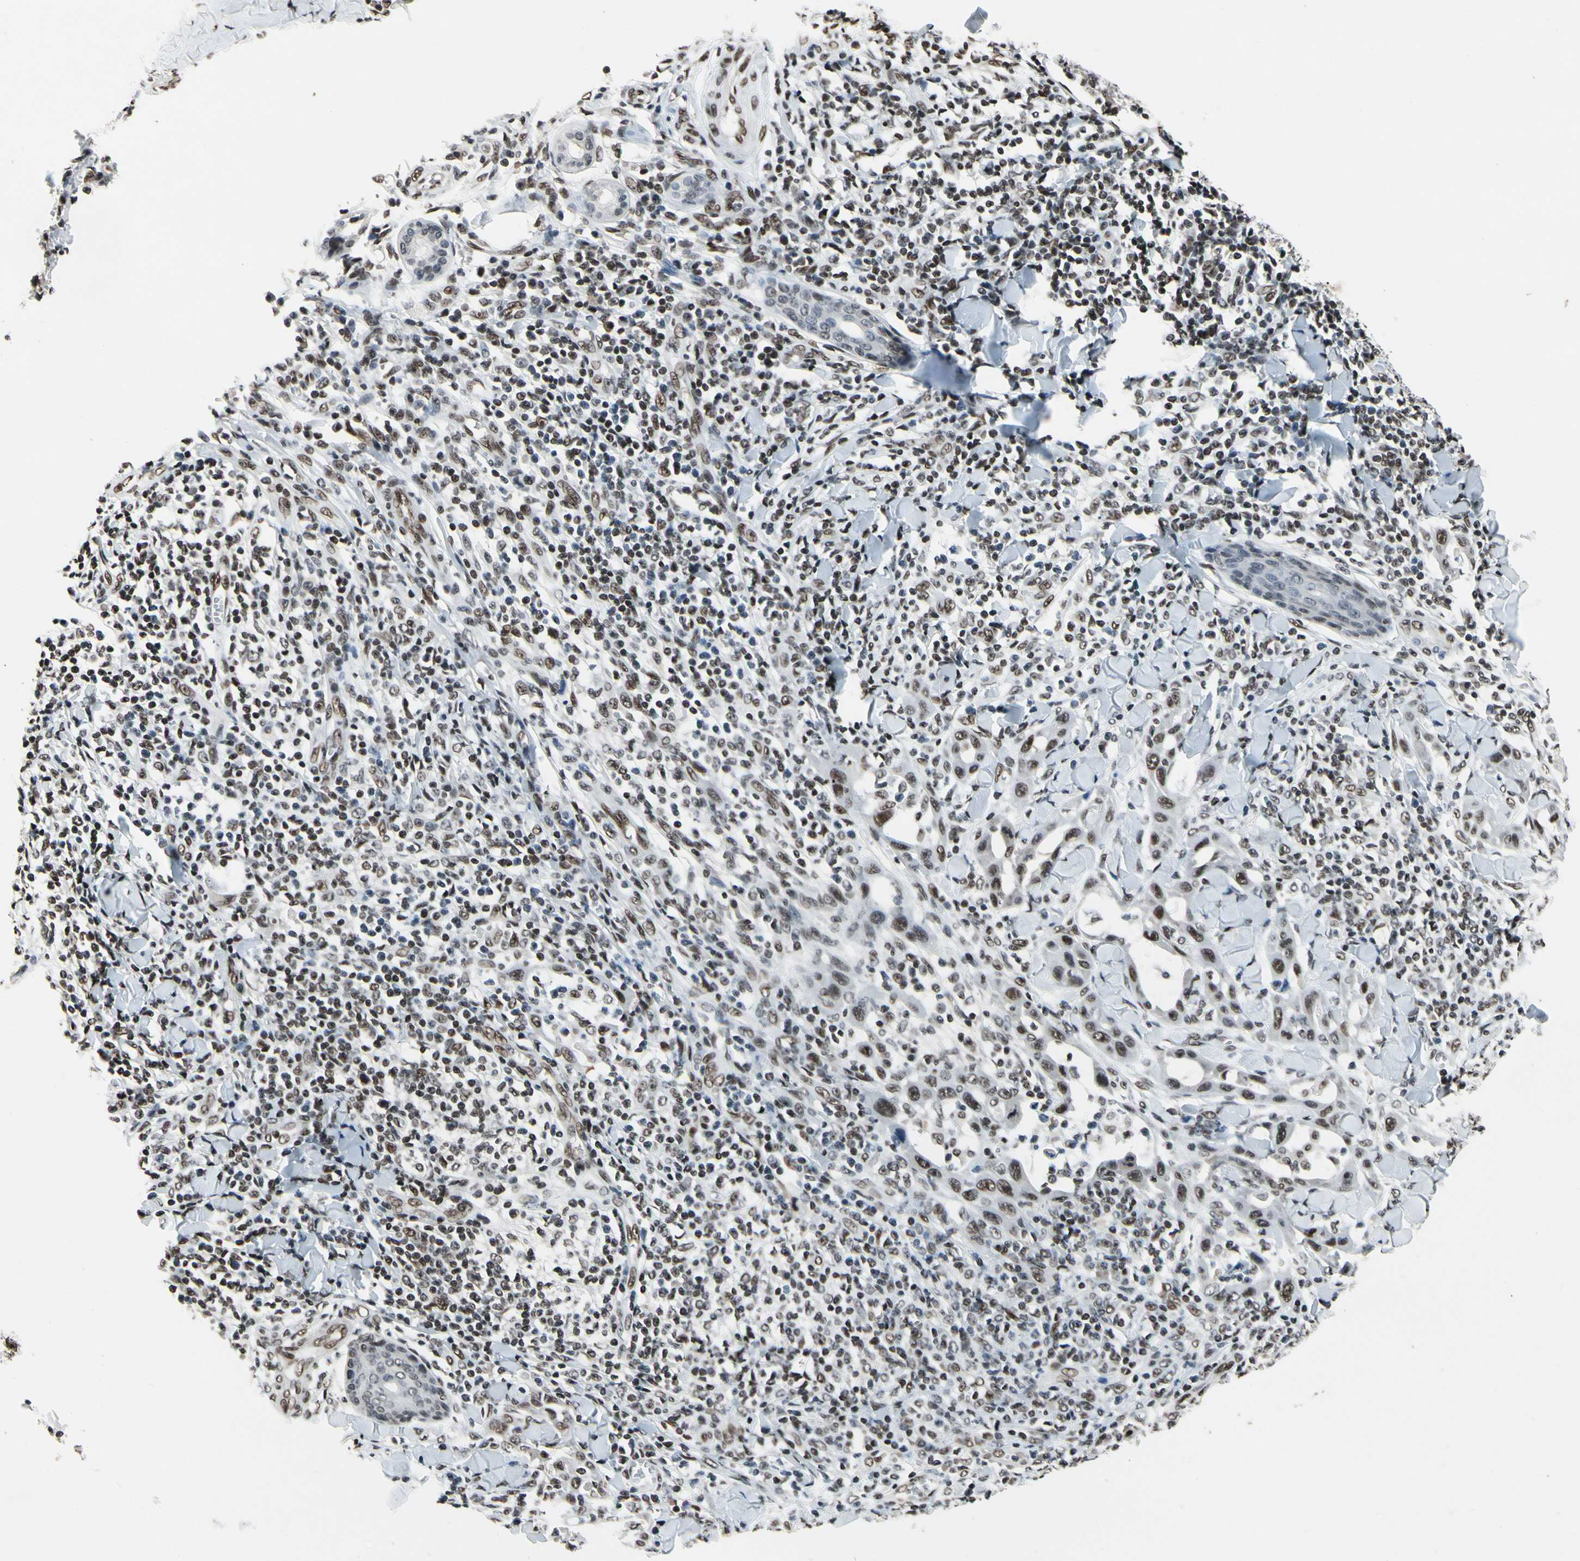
{"staining": {"intensity": "moderate", "quantity": ">75%", "location": "nuclear"}, "tissue": "skin cancer", "cell_type": "Tumor cells", "image_type": "cancer", "snomed": [{"axis": "morphology", "description": "Squamous cell carcinoma, NOS"}, {"axis": "topography", "description": "Skin"}], "caption": "Protein staining reveals moderate nuclear positivity in approximately >75% of tumor cells in skin cancer.", "gene": "RECQL", "patient": {"sex": "male", "age": 24}}